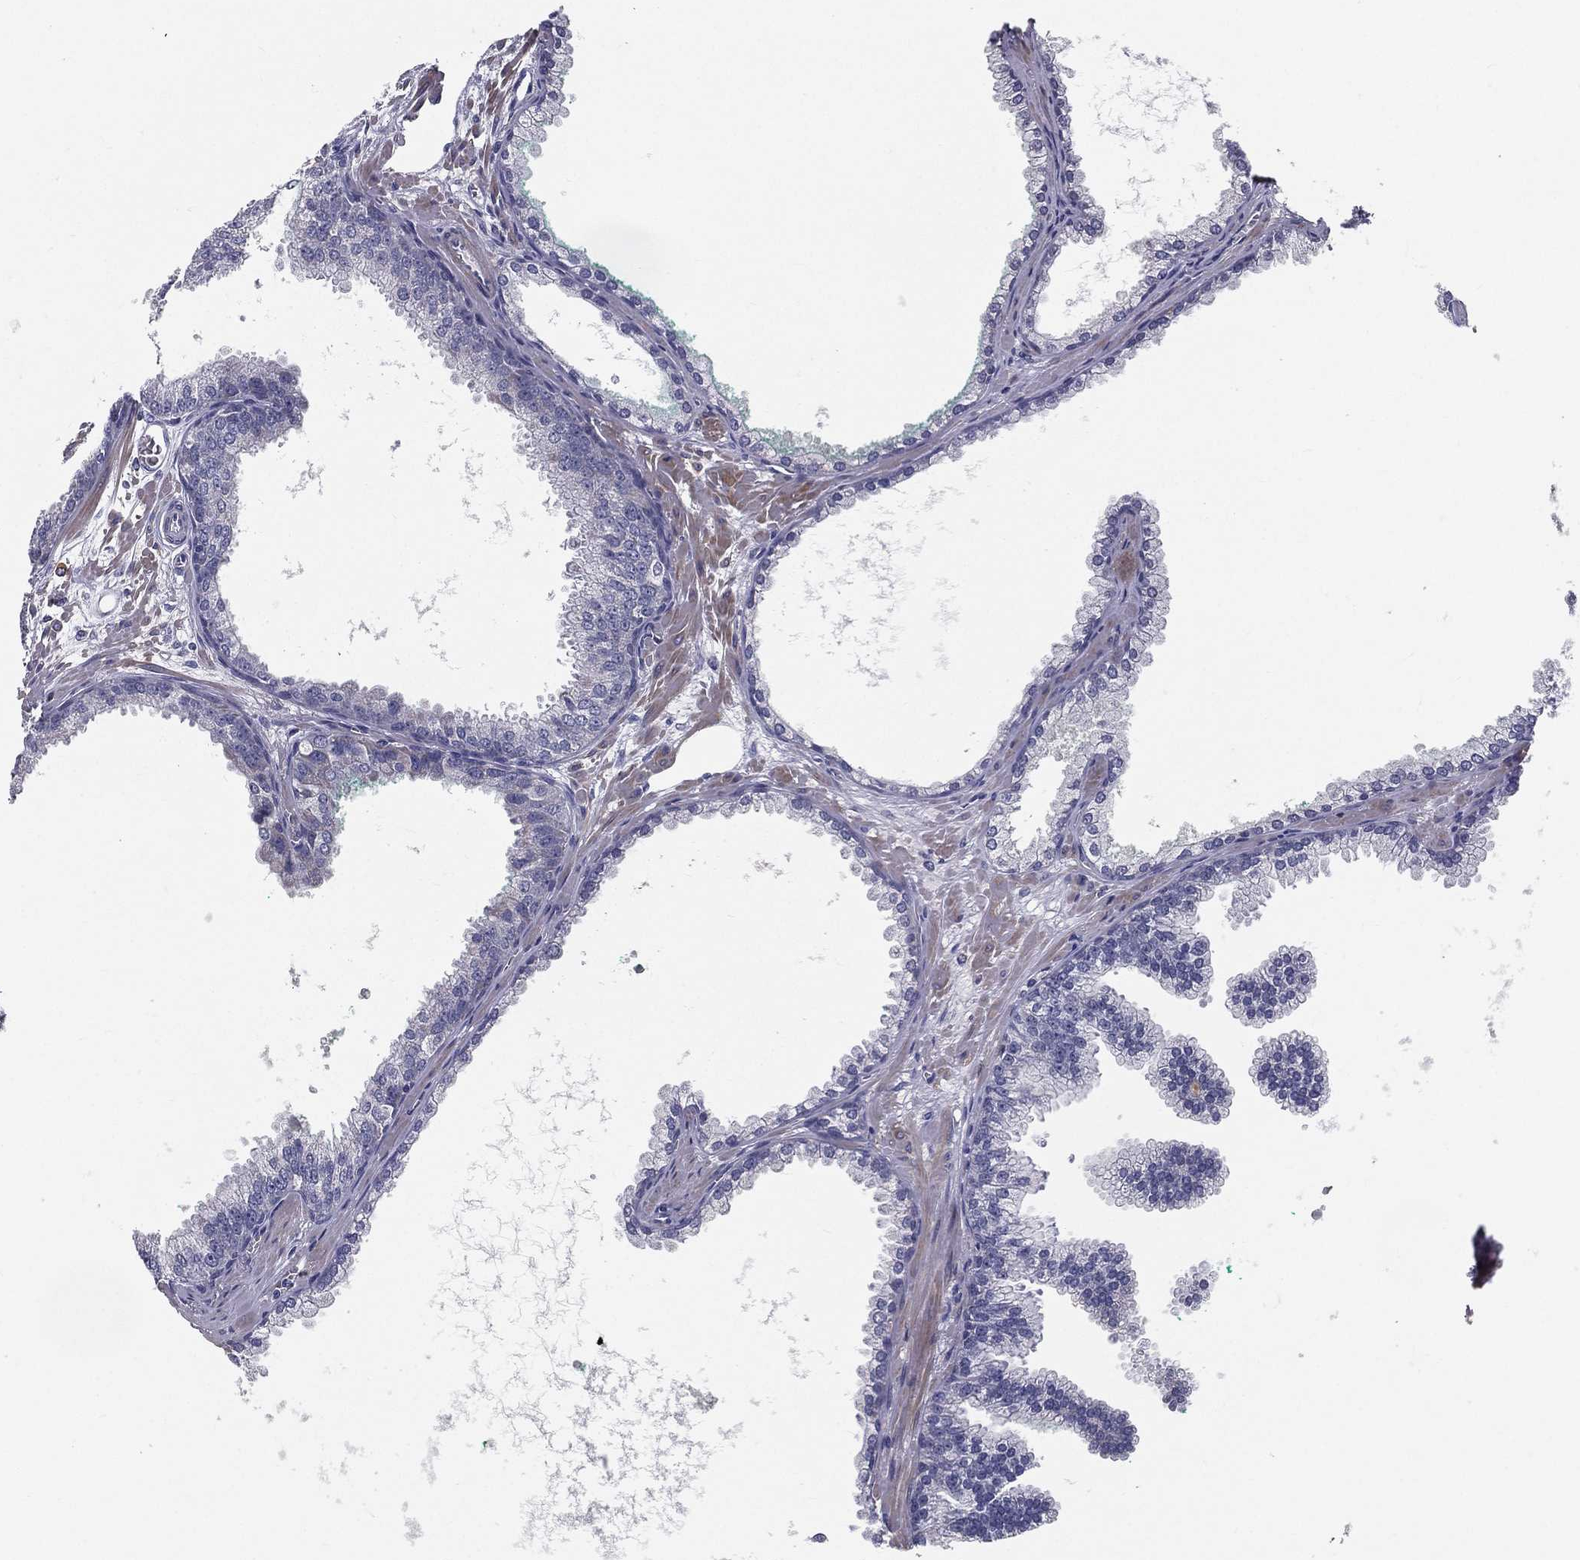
{"staining": {"intensity": "negative", "quantity": "none", "location": "none"}, "tissue": "prostate cancer", "cell_type": "Tumor cells", "image_type": "cancer", "snomed": [{"axis": "morphology", "description": "Adenocarcinoma, NOS"}, {"axis": "topography", "description": "Prostate"}], "caption": "The immunohistochemistry (IHC) micrograph has no significant staining in tumor cells of prostate cancer (adenocarcinoma) tissue. (DAB (3,3'-diaminobenzidine) IHC with hematoxylin counter stain).", "gene": "PCSK1", "patient": {"sex": "male", "age": 67}}